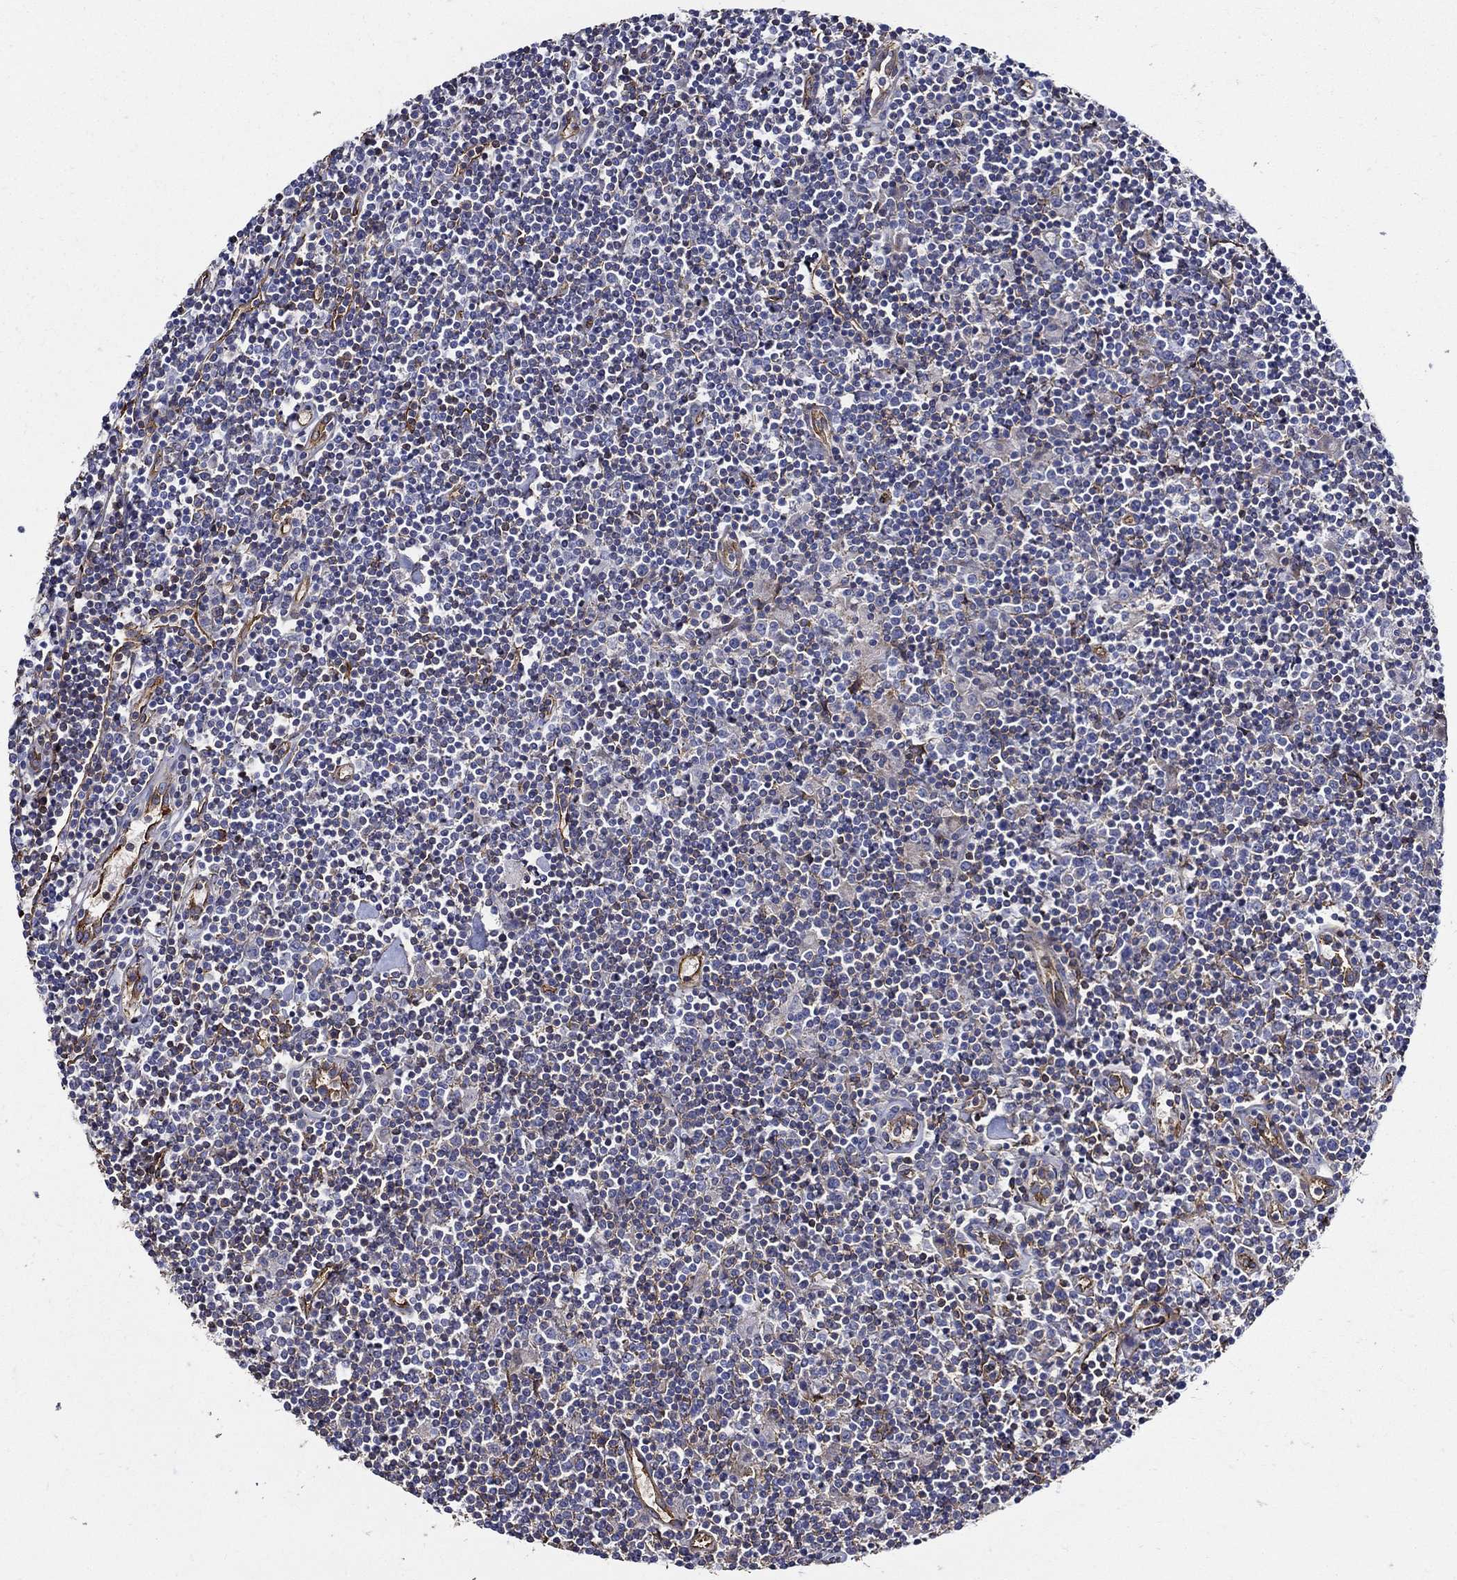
{"staining": {"intensity": "negative", "quantity": "none", "location": "none"}, "tissue": "lymphoma", "cell_type": "Tumor cells", "image_type": "cancer", "snomed": [{"axis": "morphology", "description": "Hodgkin's disease, NOS"}, {"axis": "topography", "description": "Lymph node"}], "caption": "Protein analysis of Hodgkin's disease demonstrates no significant positivity in tumor cells.", "gene": "APBB3", "patient": {"sex": "male", "age": 40}}